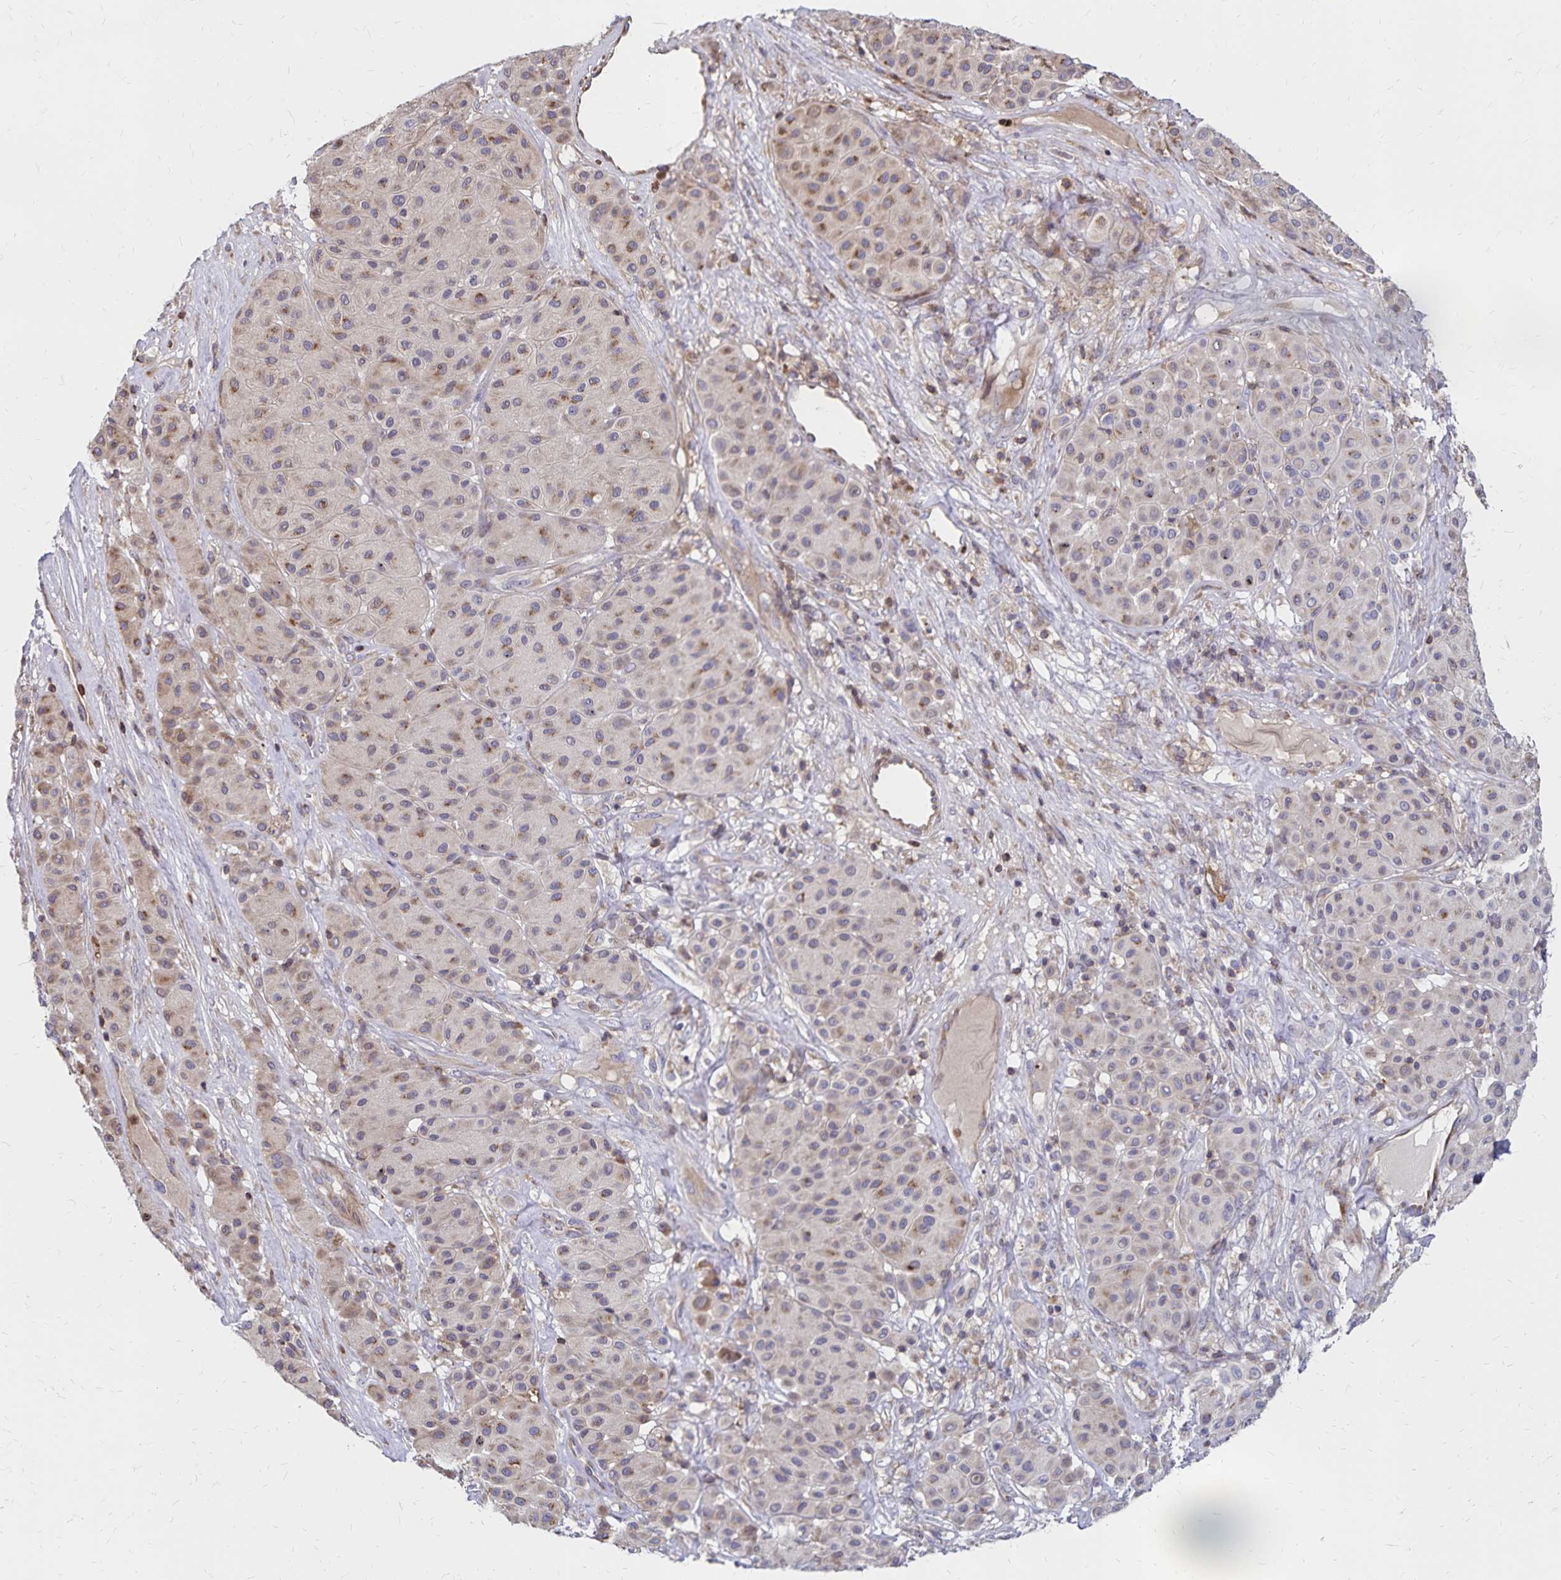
{"staining": {"intensity": "moderate", "quantity": "25%-75%", "location": "cytoplasmic/membranous"}, "tissue": "melanoma", "cell_type": "Tumor cells", "image_type": "cancer", "snomed": [{"axis": "morphology", "description": "Malignant melanoma, Metastatic site"}, {"axis": "topography", "description": "Smooth muscle"}], "caption": "Protein staining displays moderate cytoplasmic/membranous staining in approximately 25%-75% of tumor cells in malignant melanoma (metastatic site).", "gene": "NAGPA", "patient": {"sex": "male", "age": 41}}